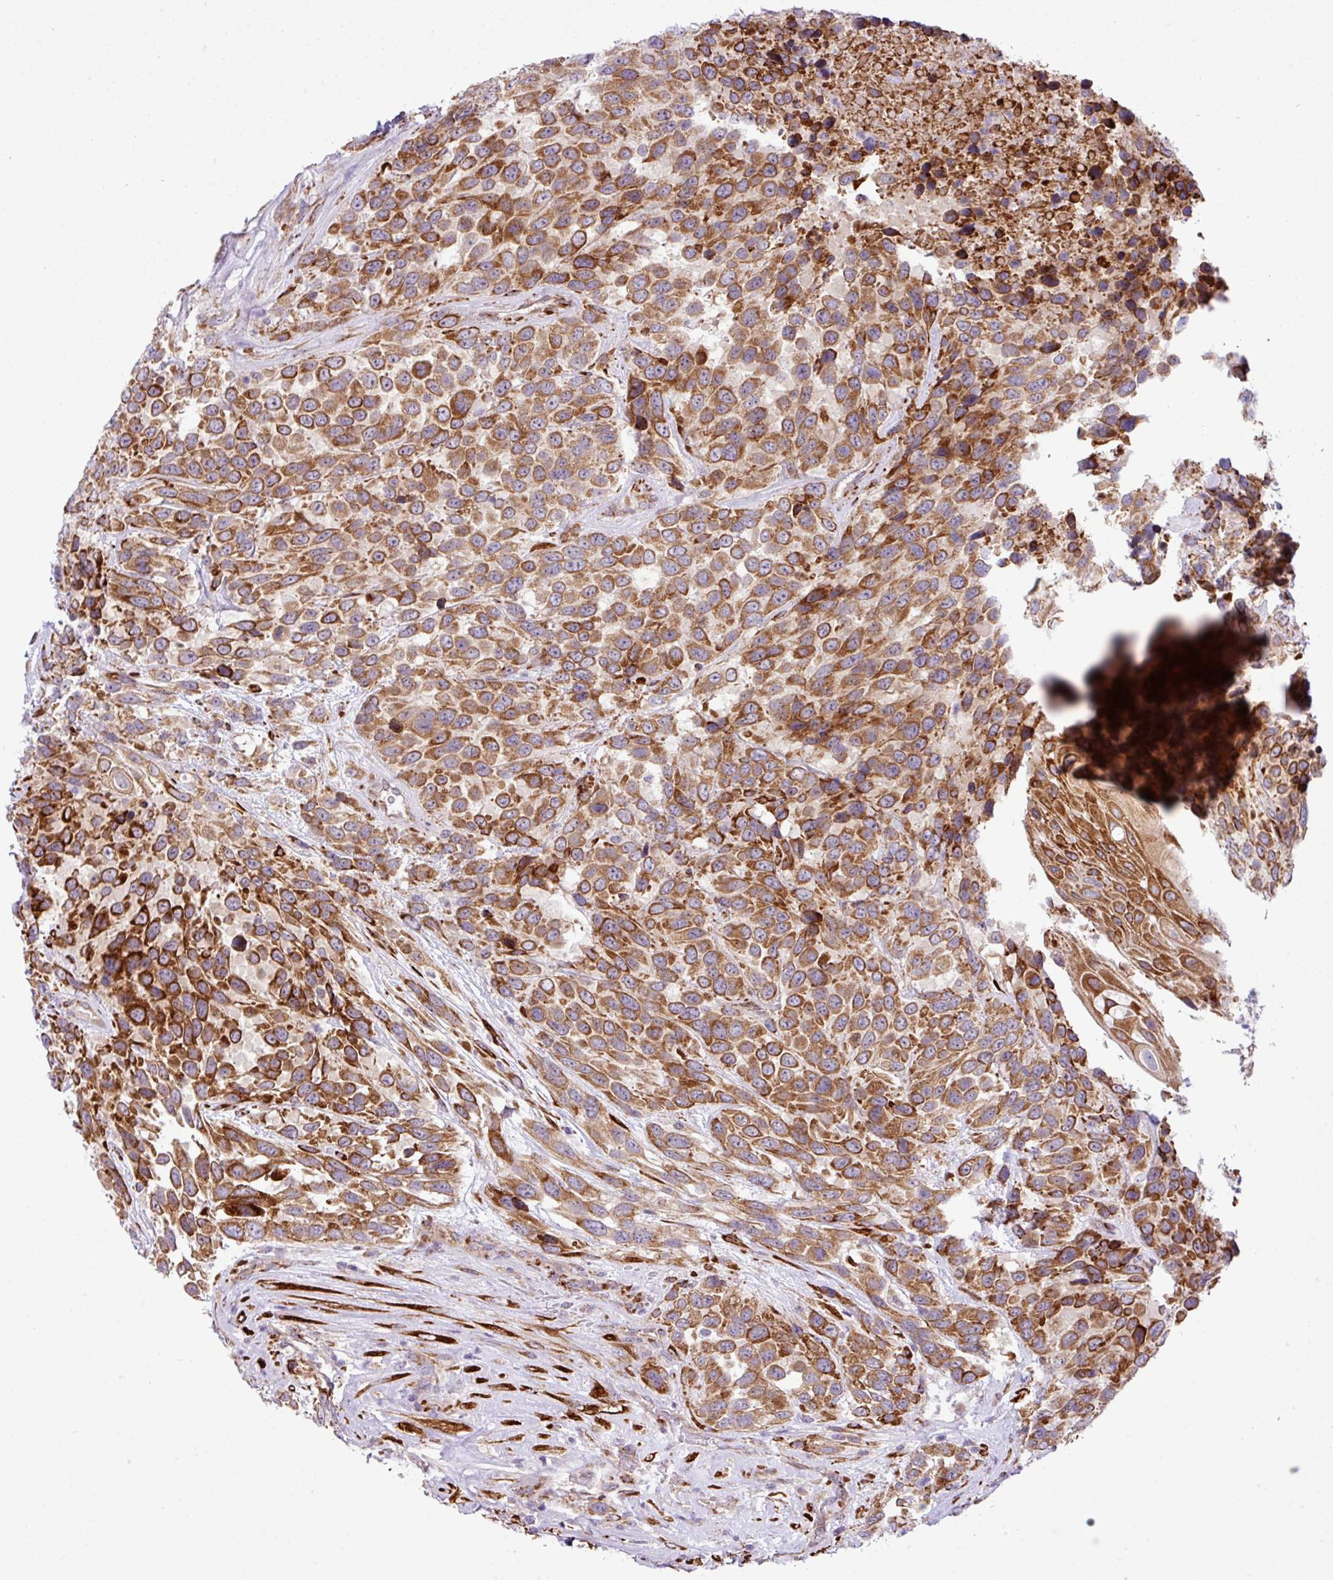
{"staining": {"intensity": "strong", "quantity": ">75%", "location": "cytoplasmic/membranous"}, "tissue": "urothelial cancer", "cell_type": "Tumor cells", "image_type": "cancer", "snomed": [{"axis": "morphology", "description": "Urothelial carcinoma, High grade"}, {"axis": "topography", "description": "Urinary bladder"}], "caption": "High-grade urothelial carcinoma stained with a protein marker displays strong staining in tumor cells.", "gene": "CFAP97", "patient": {"sex": "female", "age": 70}}